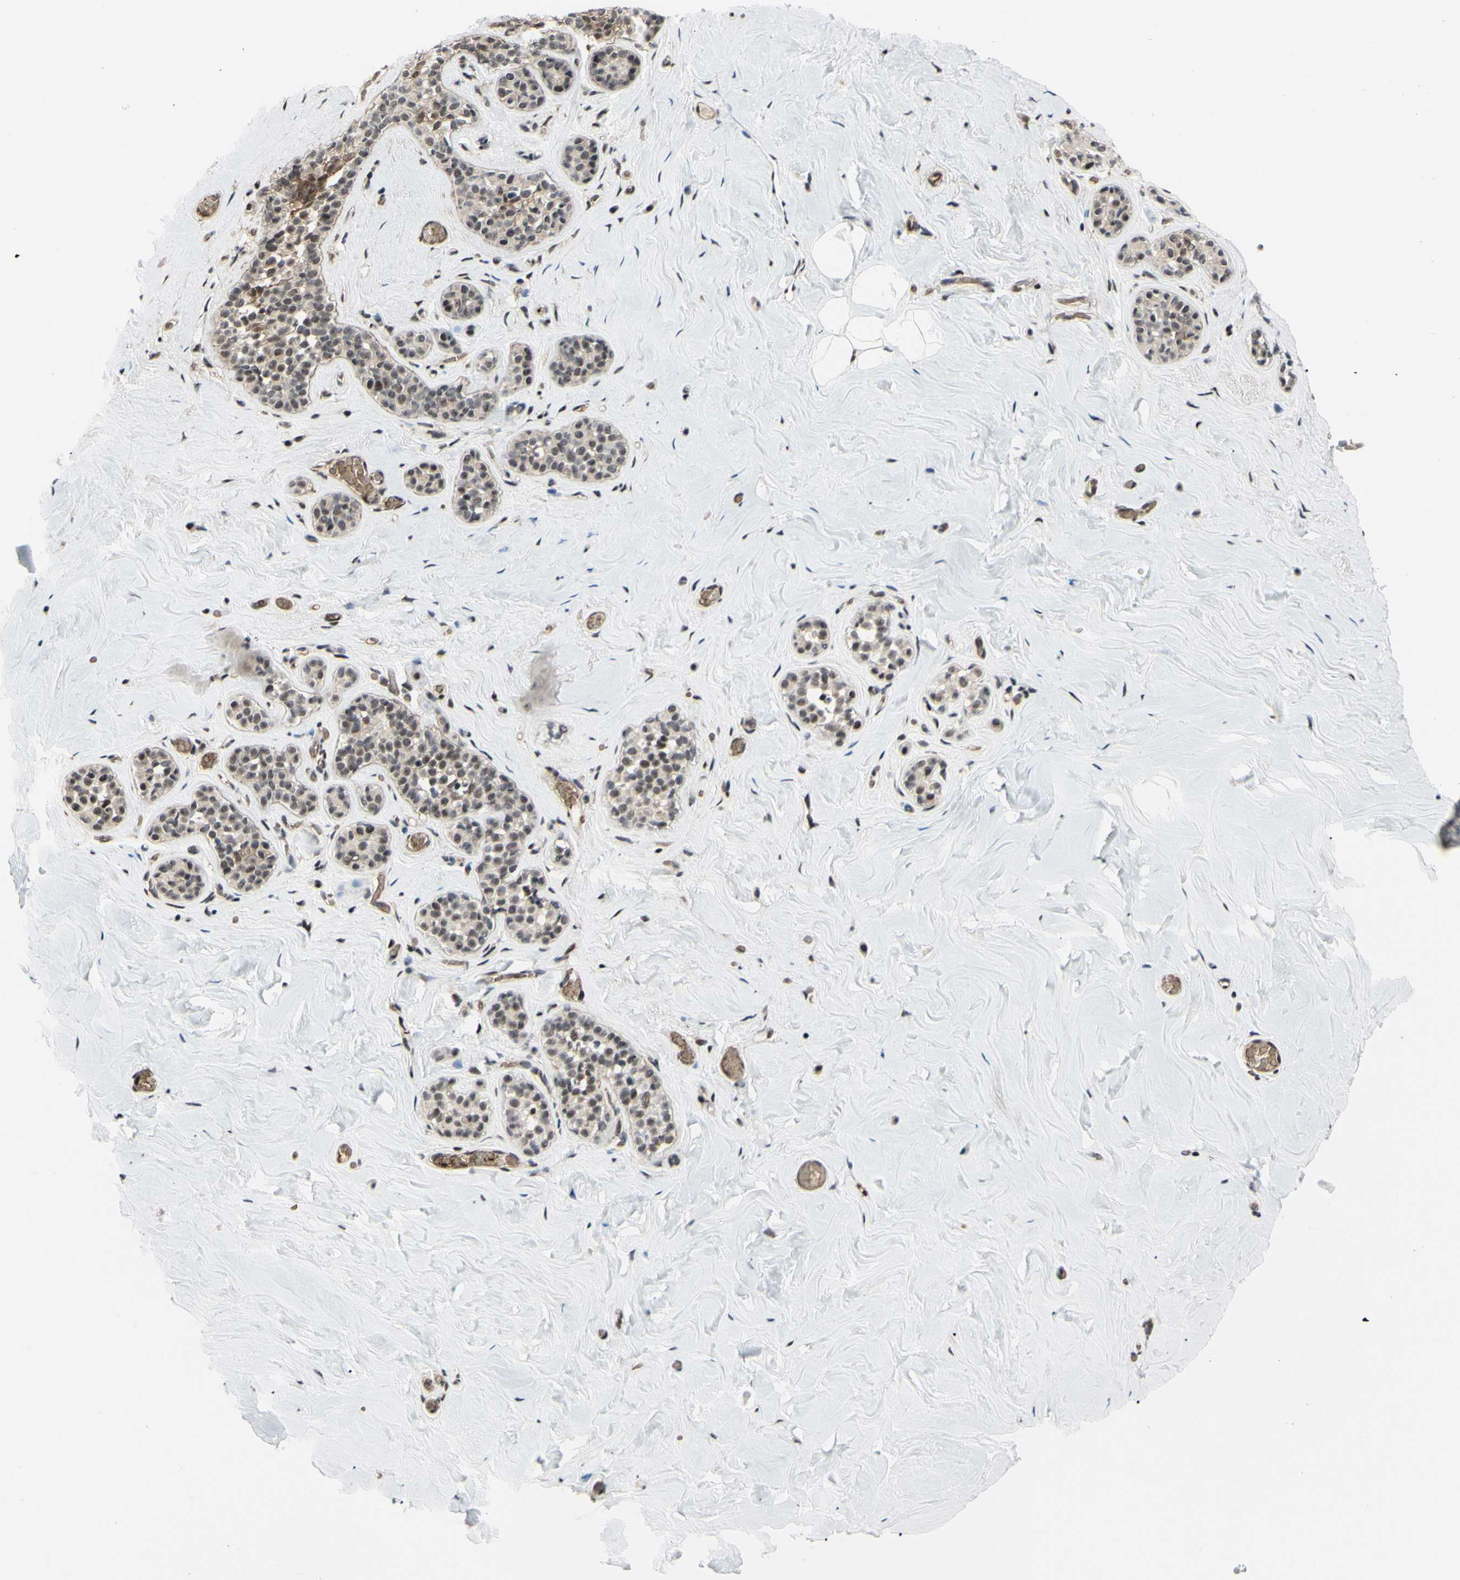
{"staining": {"intensity": "weak", "quantity": ">75%", "location": "nuclear"}, "tissue": "breast", "cell_type": "Adipocytes", "image_type": "normal", "snomed": [{"axis": "morphology", "description": "Normal tissue, NOS"}, {"axis": "topography", "description": "Breast"}], "caption": "Breast stained for a protein shows weak nuclear positivity in adipocytes. (DAB (3,3'-diaminobenzidine) IHC, brown staining for protein, blue staining for nuclei).", "gene": "THAP12", "patient": {"sex": "female", "age": 75}}